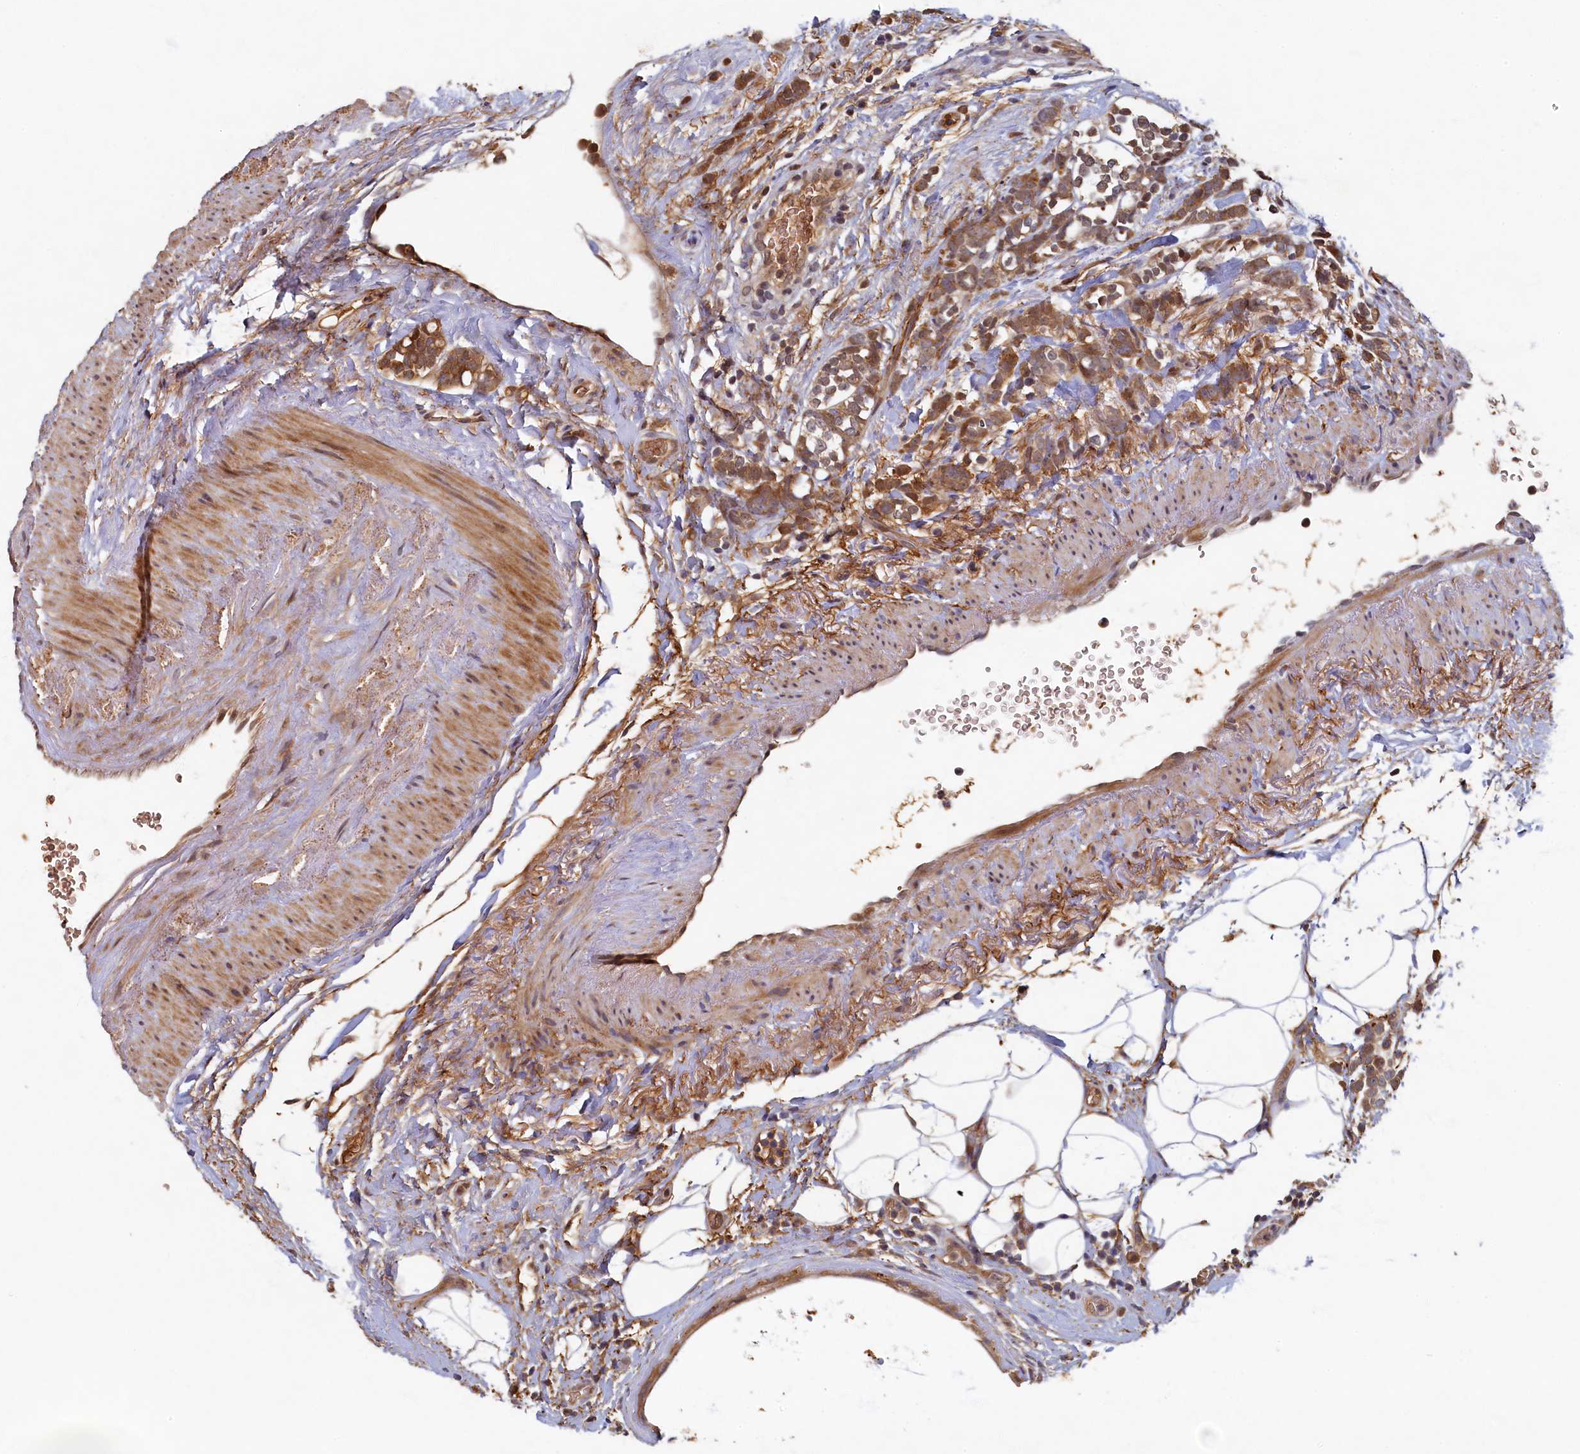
{"staining": {"intensity": "moderate", "quantity": ">75%", "location": "nuclear"}, "tissue": "breast cancer", "cell_type": "Tumor cells", "image_type": "cancer", "snomed": [{"axis": "morphology", "description": "Lobular carcinoma"}, {"axis": "topography", "description": "Breast"}], "caption": "IHC (DAB) staining of human lobular carcinoma (breast) shows moderate nuclear protein positivity in approximately >75% of tumor cells.", "gene": "LCMT2", "patient": {"sex": "female", "age": 58}}